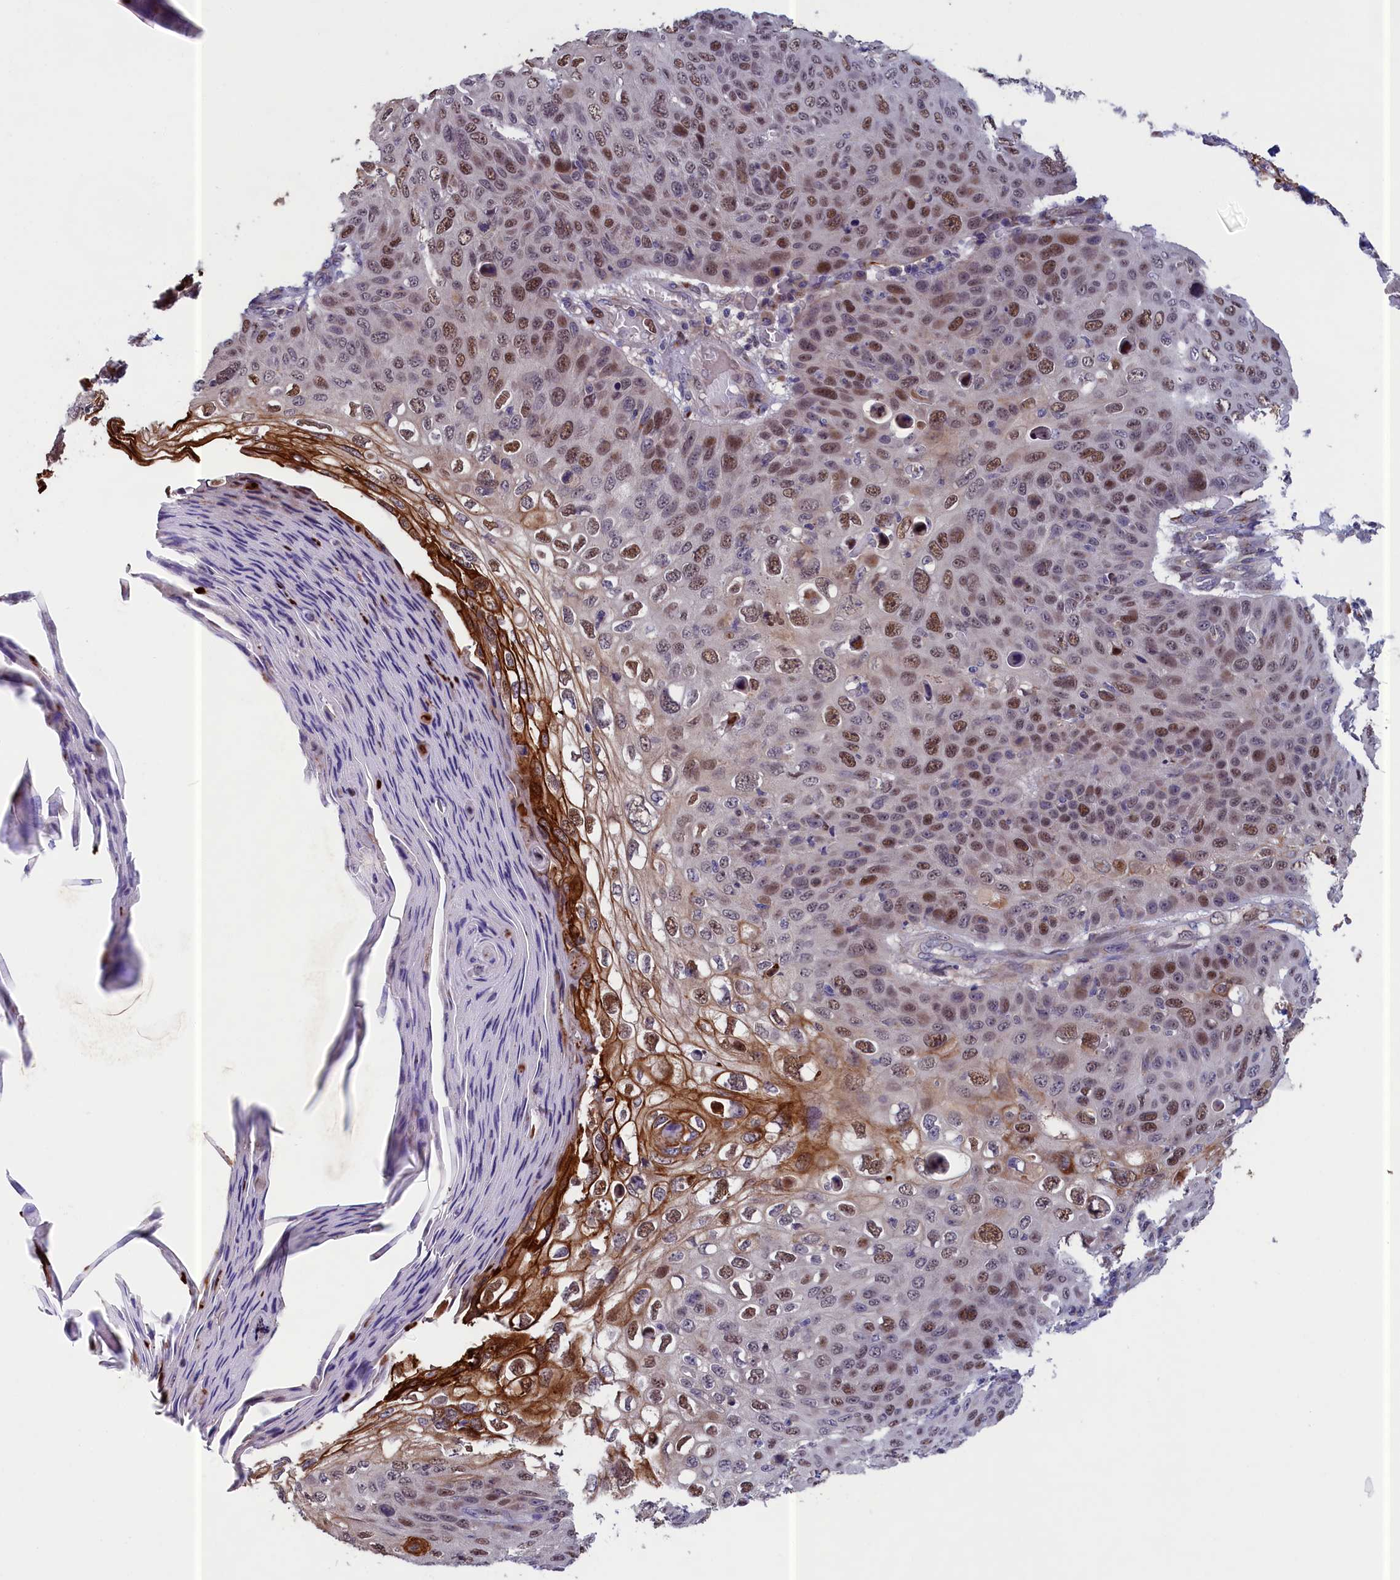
{"staining": {"intensity": "strong", "quantity": "25%-75%", "location": "cytoplasmic/membranous,nuclear"}, "tissue": "skin cancer", "cell_type": "Tumor cells", "image_type": "cancer", "snomed": [{"axis": "morphology", "description": "Squamous cell carcinoma, NOS"}, {"axis": "topography", "description": "Skin"}], "caption": "IHC image of human squamous cell carcinoma (skin) stained for a protein (brown), which reveals high levels of strong cytoplasmic/membranous and nuclear positivity in about 25%-75% of tumor cells.", "gene": "LIG1", "patient": {"sex": "female", "age": 90}}